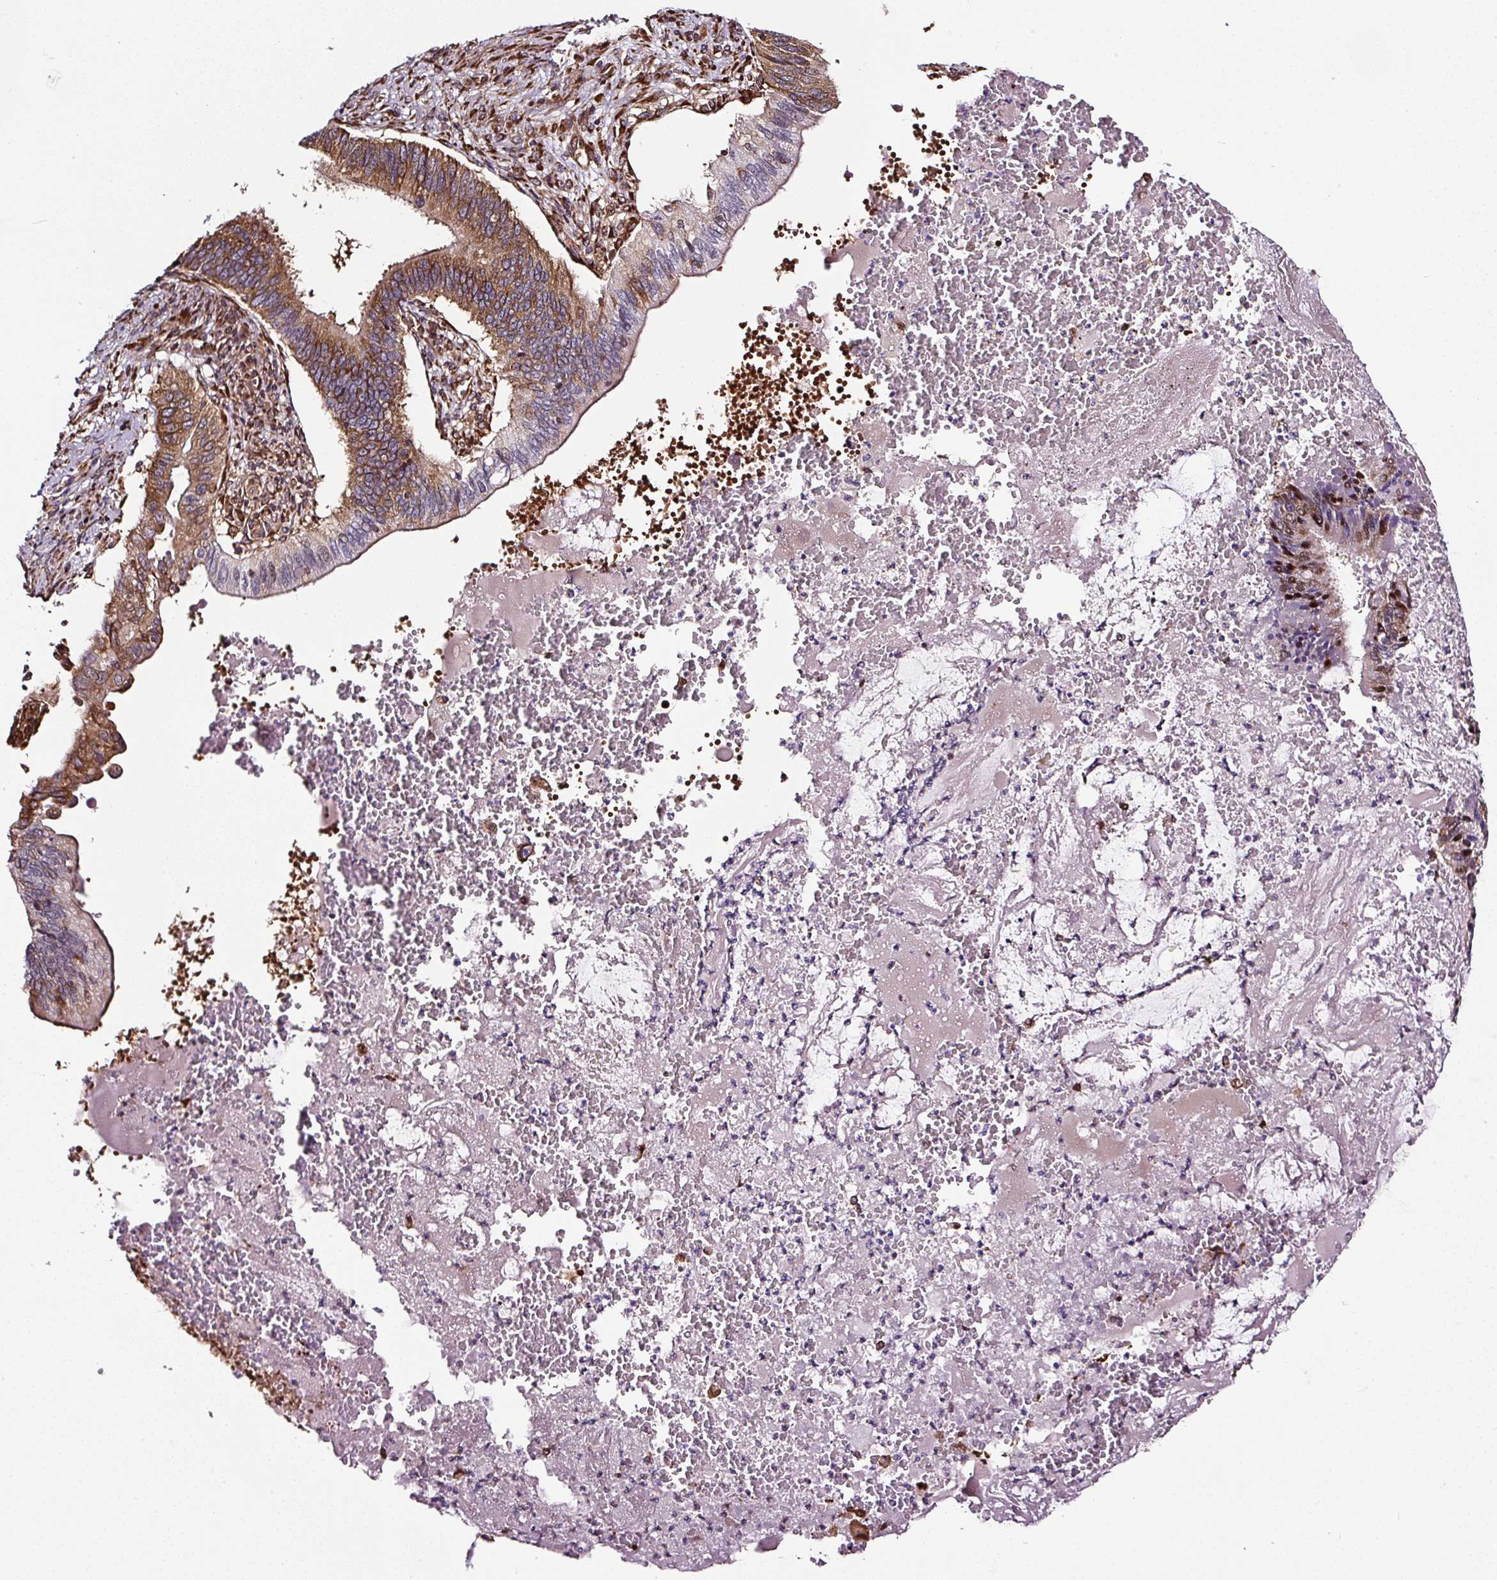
{"staining": {"intensity": "moderate", "quantity": ">75%", "location": "cytoplasmic/membranous"}, "tissue": "cervical cancer", "cell_type": "Tumor cells", "image_type": "cancer", "snomed": [{"axis": "morphology", "description": "Adenocarcinoma, NOS"}, {"axis": "topography", "description": "Cervix"}], "caption": "About >75% of tumor cells in cervical cancer display moderate cytoplasmic/membranous protein expression as visualized by brown immunohistochemical staining.", "gene": "KDM4E", "patient": {"sex": "female", "age": 42}}